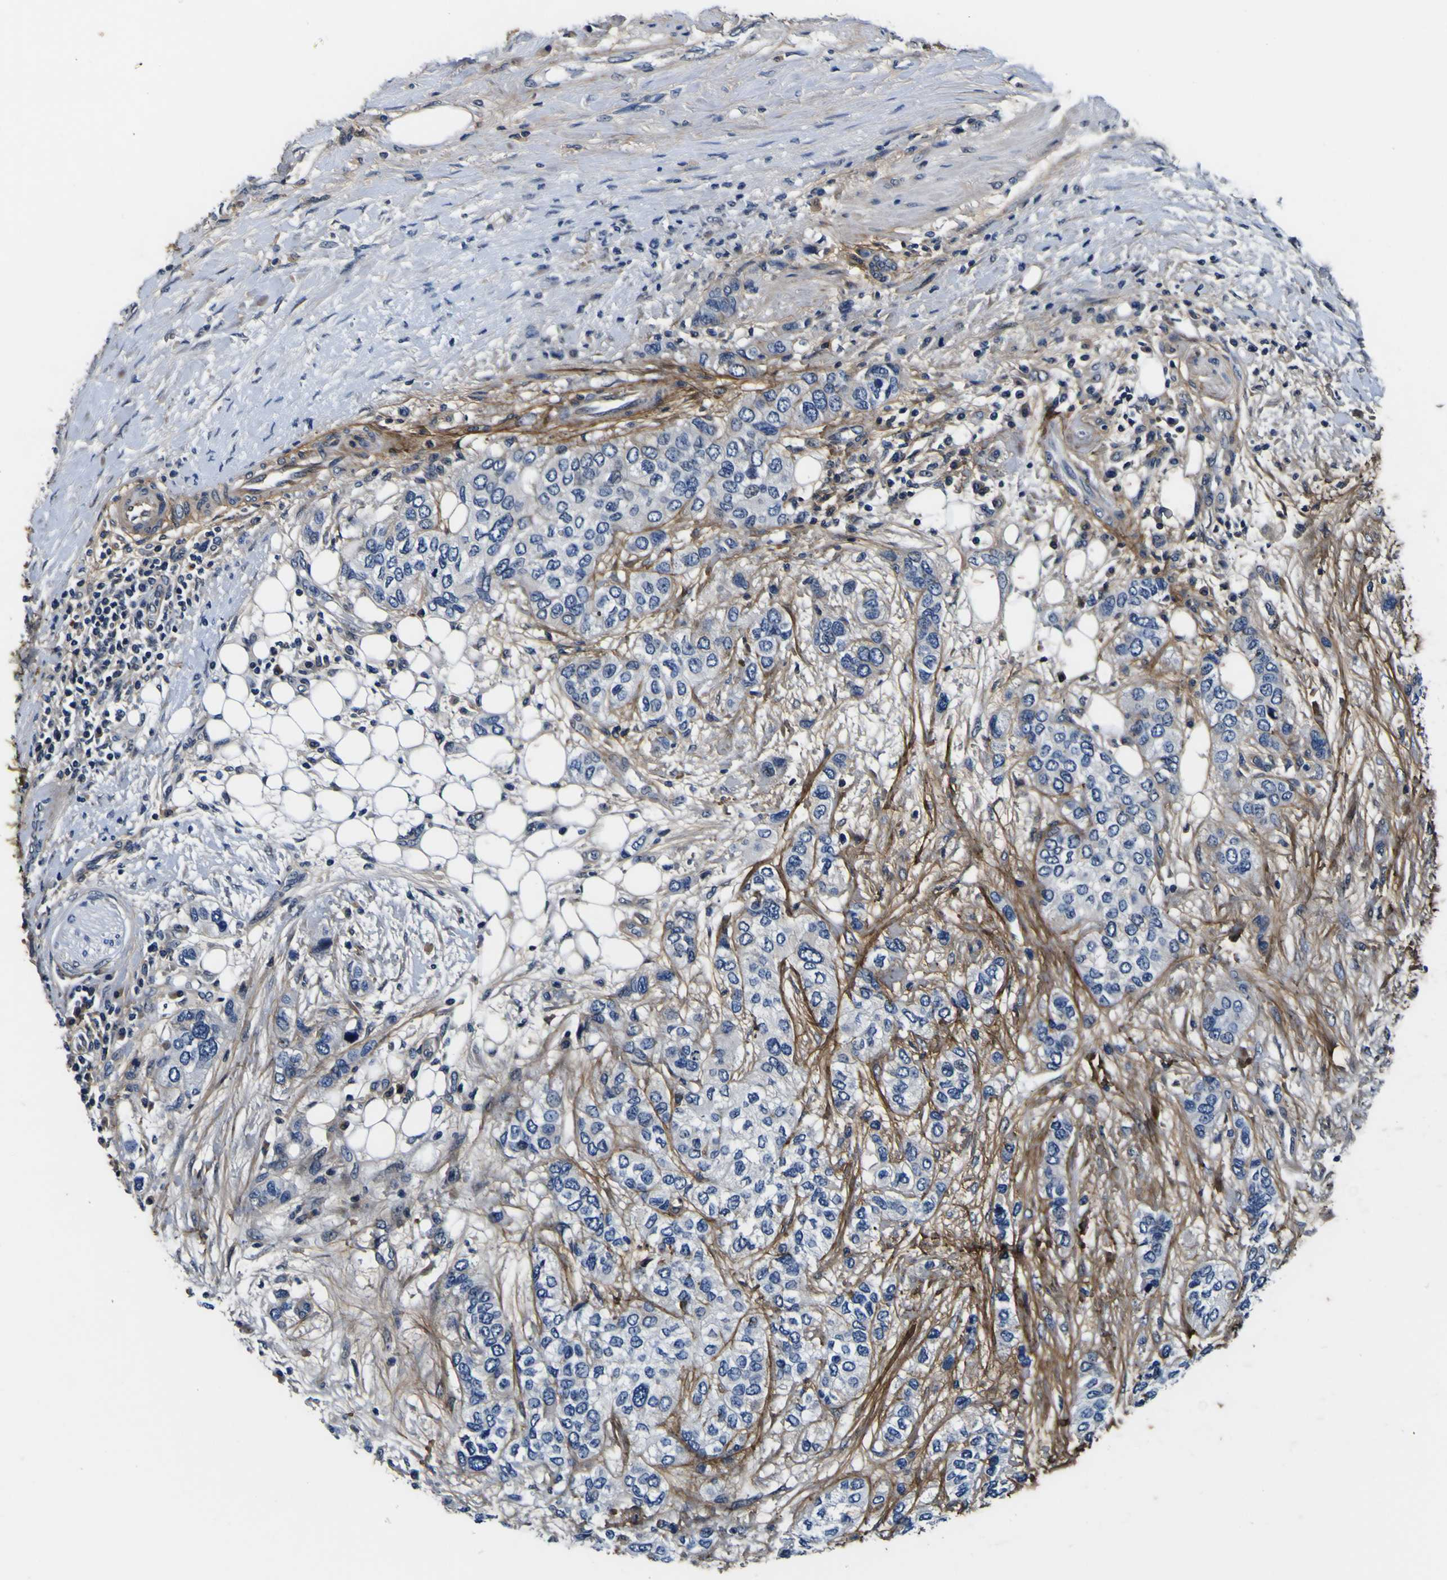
{"staining": {"intensity": "negative", "quantity": "none", "location": "none"}, "tissue": "urothelial cancer", "cell_type": "Tumor cells", "image_type": "cancer", "snomed": [{"axis": "morphology", "description": "Urothelial carcinoma, High grade"}, {"axis": "topography", "description": "Urinary bladder"}], "caption": "Tumor cells are negative for brown protein staining in urothelial cancer.", "gene": "POSTN", "patient": {"sex": "female", "age": 56}}